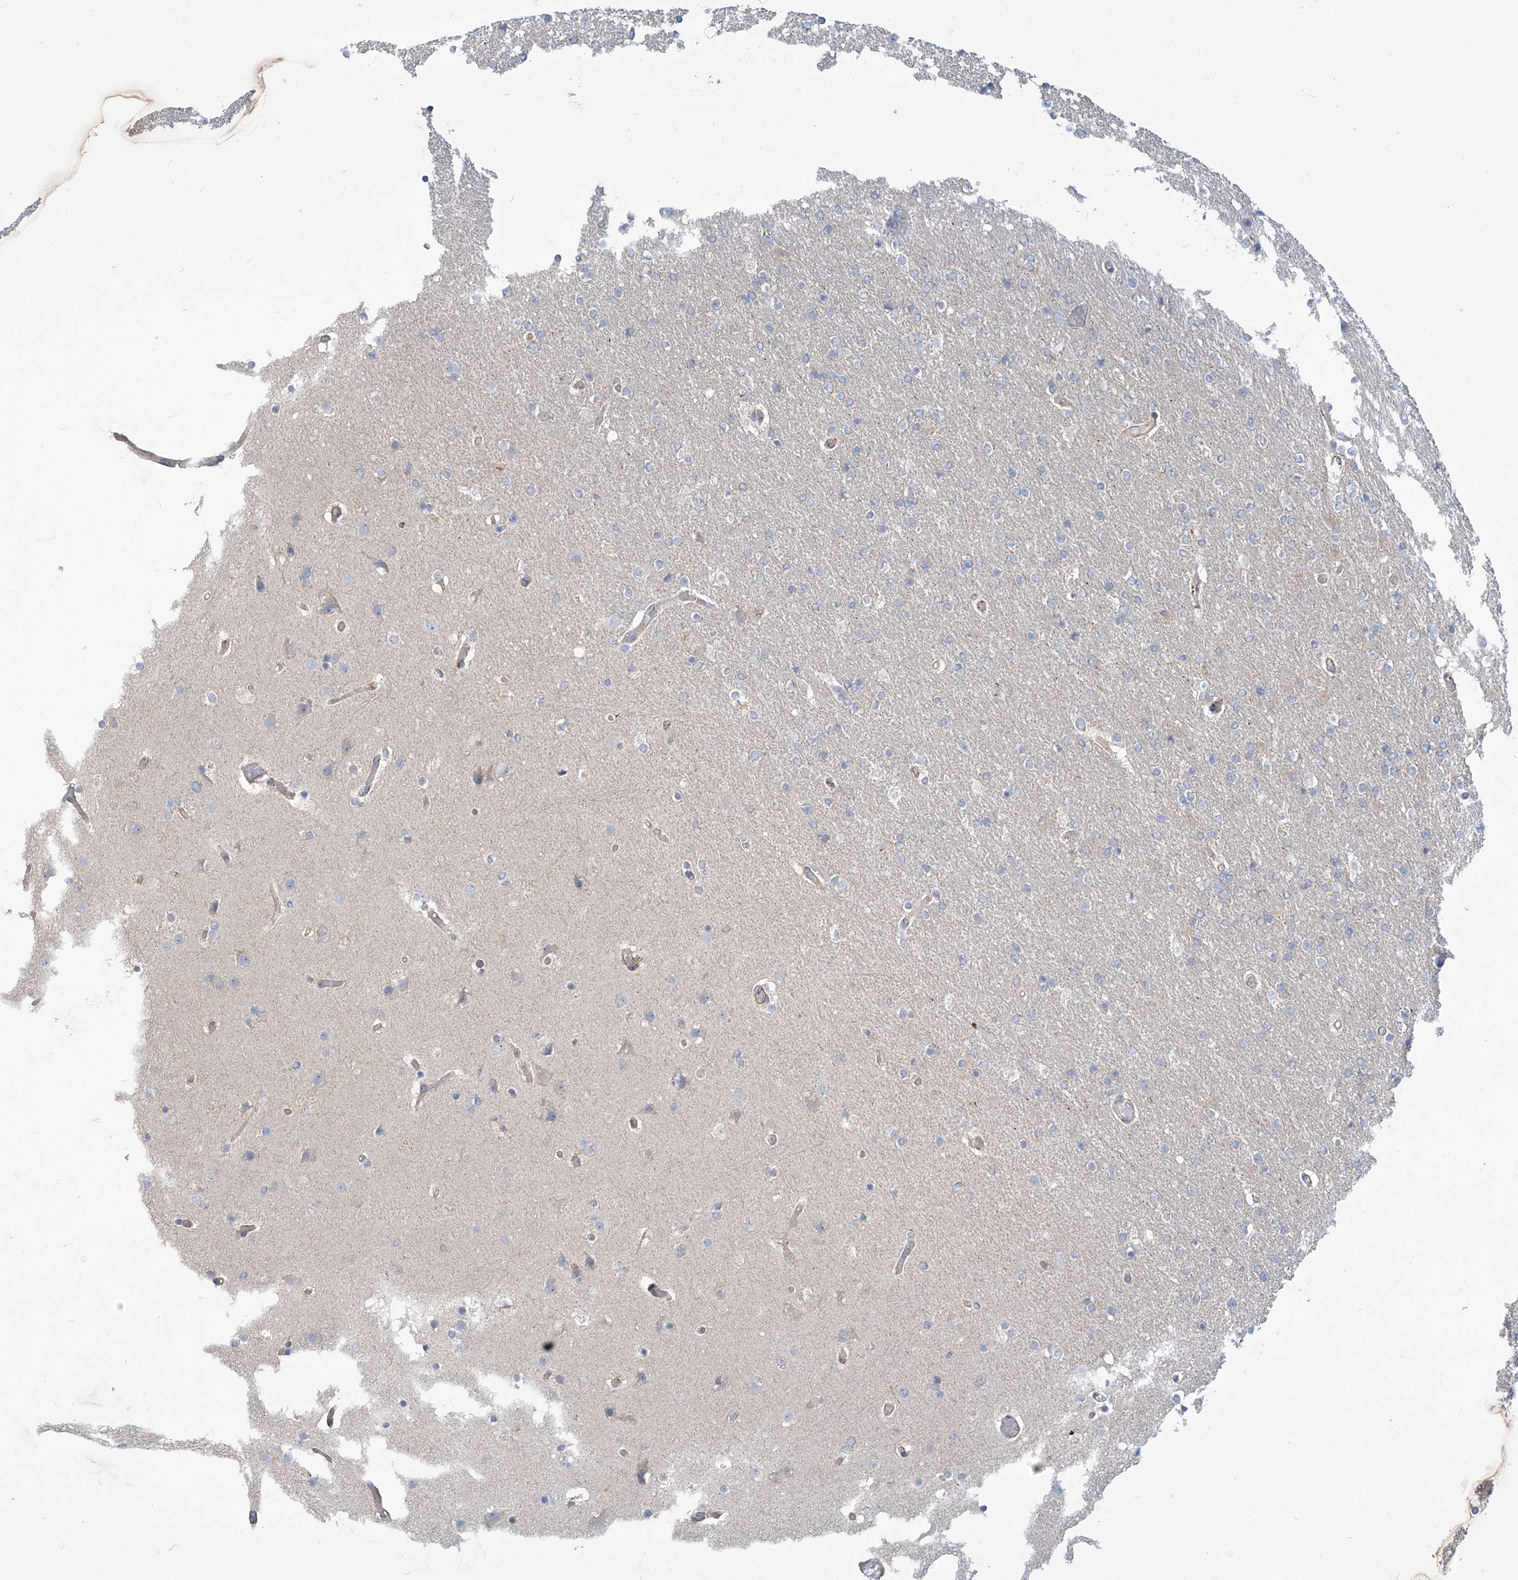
{"staining": {"intensity": "negative", "quantity": "none", "location": "none"}, "tissue": "glioma", "cell_type": "Tumor cells", "image_type": "cancer", "snomed": [{"axis": "morphology", "description": "Glioma, malignant, High grade"}, {"axis": "topography", "description": "Cerebral cortex"}], "caption": "A histopathology image of glioma stained for a protein reveals no brown staining in tumor cells. (DAB (3,3'-diaminobenzidine) immunohistochemistry (IHC) with hematoxylin counter stain).", "gene": "ADAT2", "patient": {"sex": "female", "age": 36}}